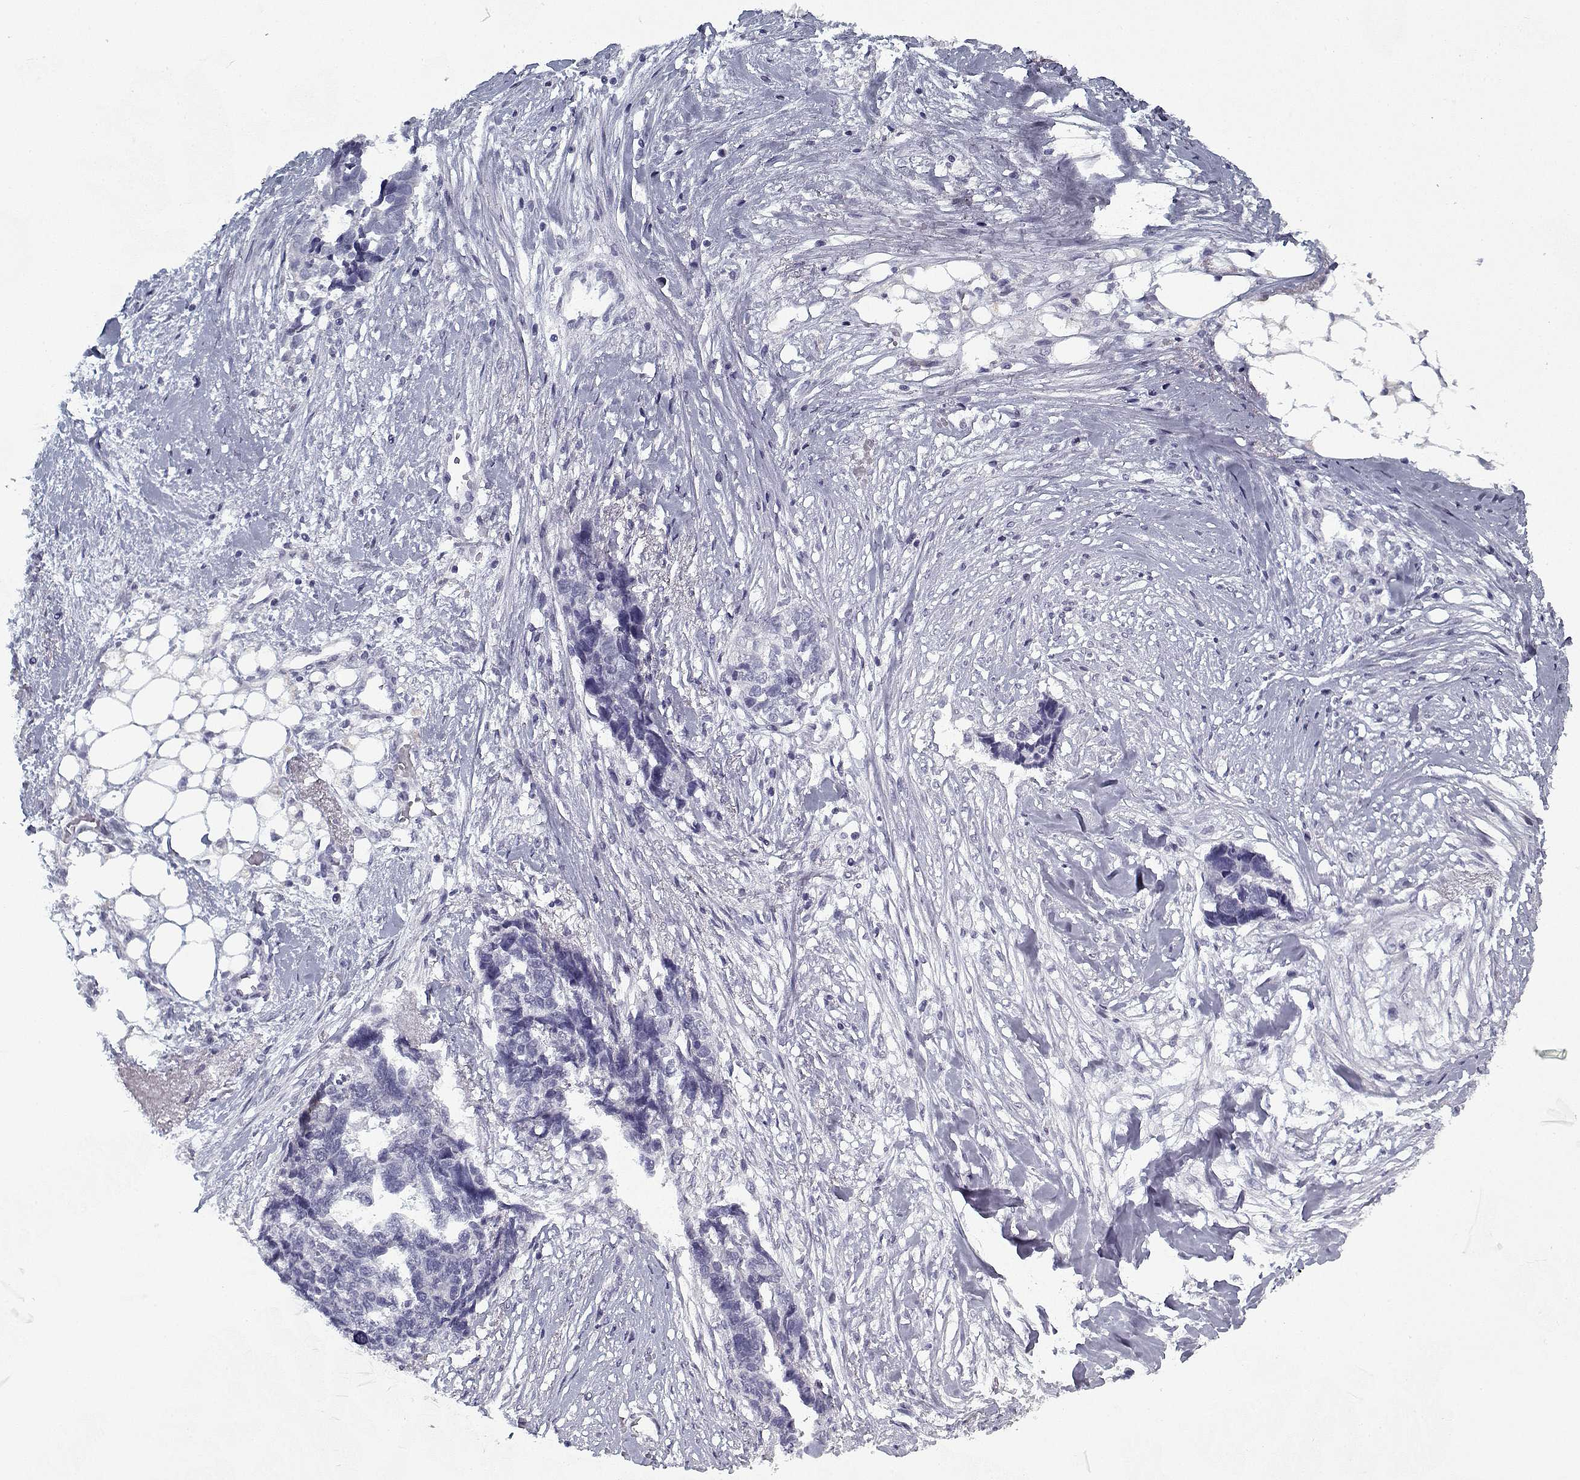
{"staining": {"intensity": "negative", "quantity": "none", "location": "none"}, "tissue": "ovarian cancer", "cell_type": "Tumor cells", "image_type": "cancer", "snomed": [{"axis": "morphology", "description": "Cystadenocarcinoma, serous, NOS"}, {"axis": "topography", "description": "Ovary"}], "caption": "An image of ovarian serous cystadenocarcinoma stained for a protein exhibits no brown staining in tumor cells.", "gene": "RNF32", "patient": {"sex": "female", "age": 69}}